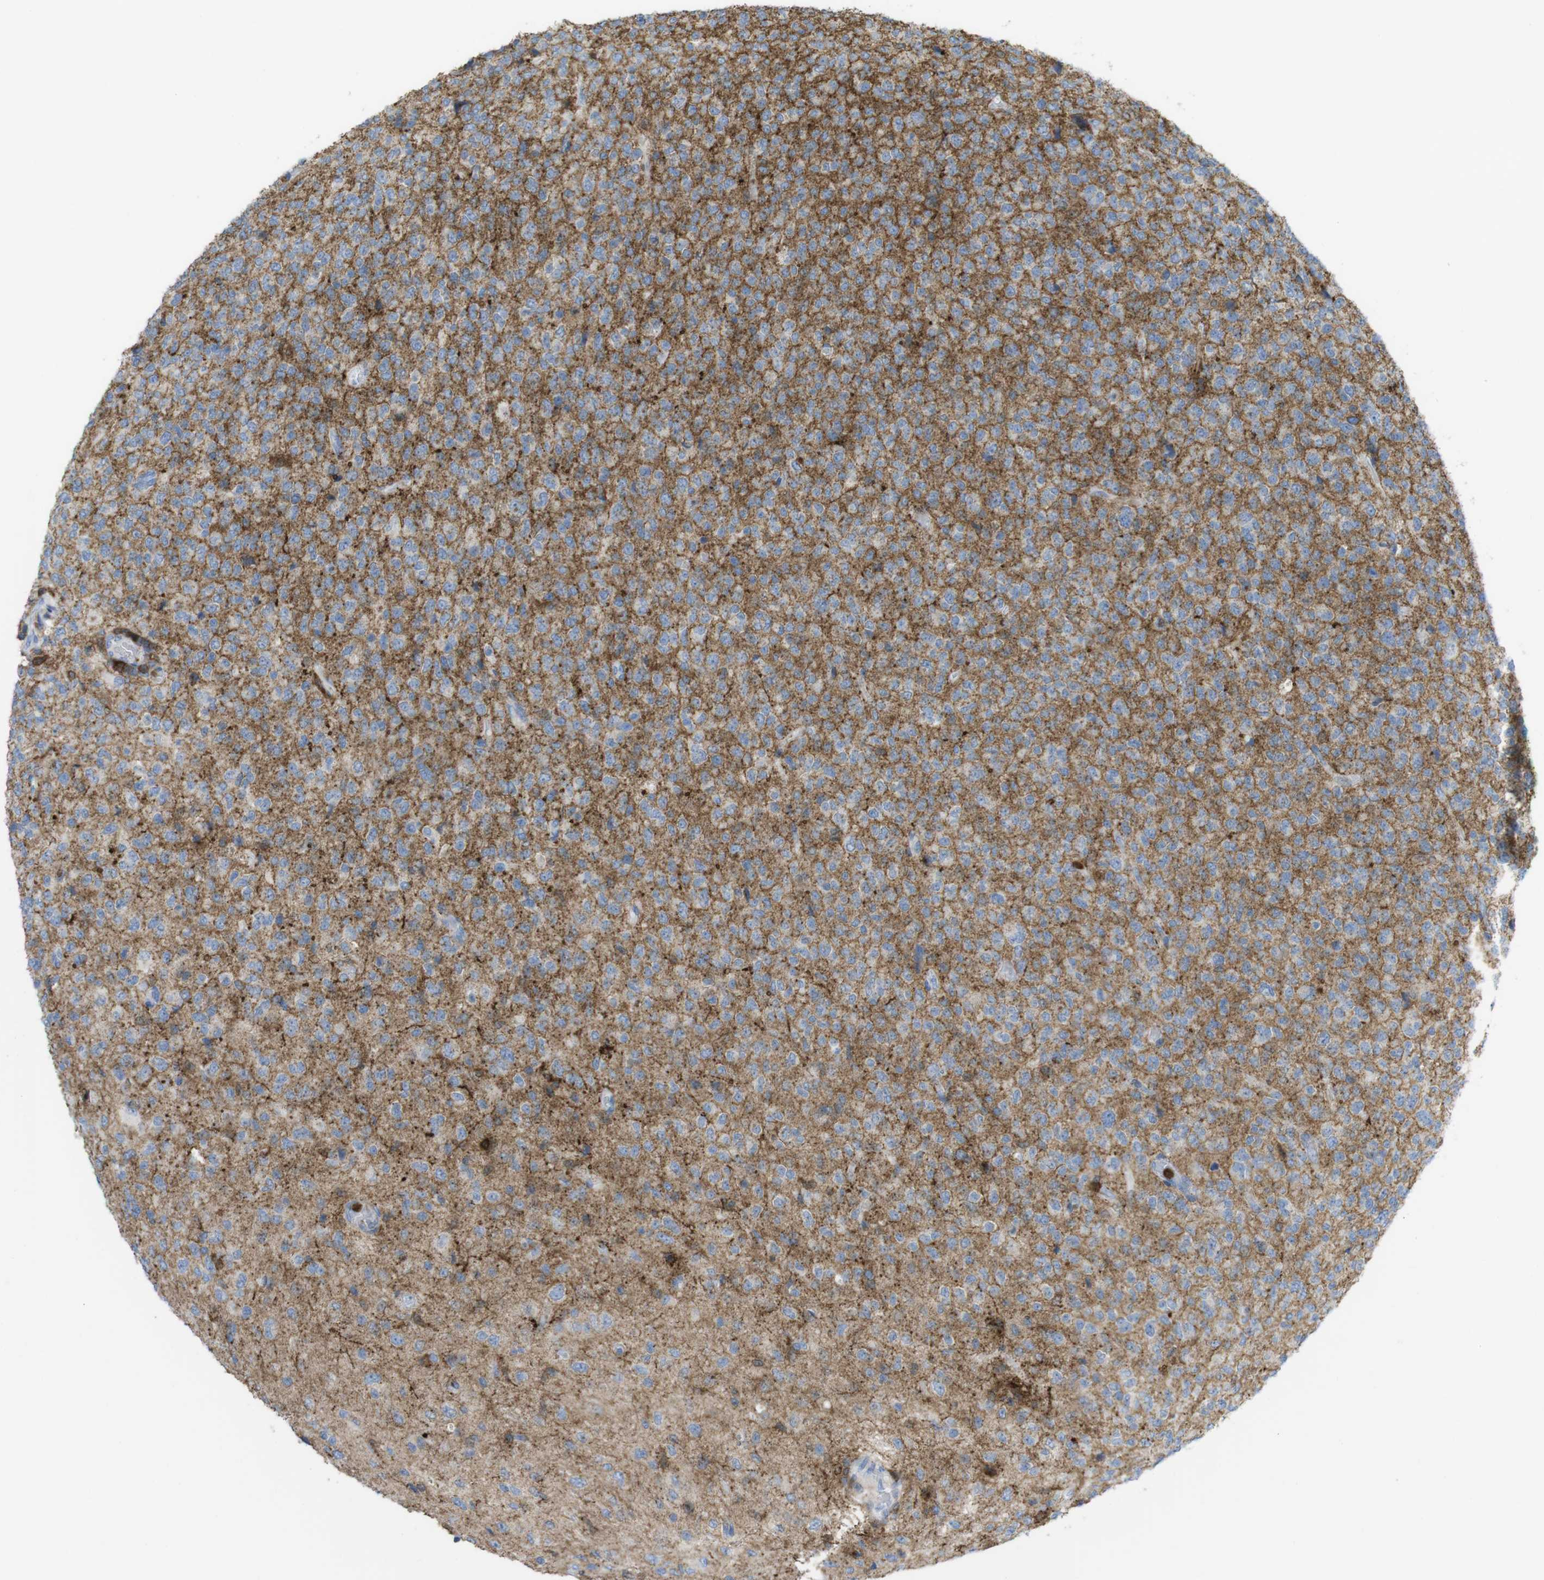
{"staining": {"intensity": "weak", "quantity": "25%-75%", "location": "cytoplasmic/membranous"}, "tissue": "glioma", "cell_type": "Tumor cells", "image_type": "cancer", "snomed": [{"axis": "morphology", "description": "Glioma, malignant, High grade"}, {"axis": "topography", "description": "pancreas cauda"}], "caption": "A brown stain highlights weak cytoplasmic/membranous expression of a protein in human glioma tumor cells.", "gene": "PRKCD", "patient": {"sex": "male", "age": 60}}